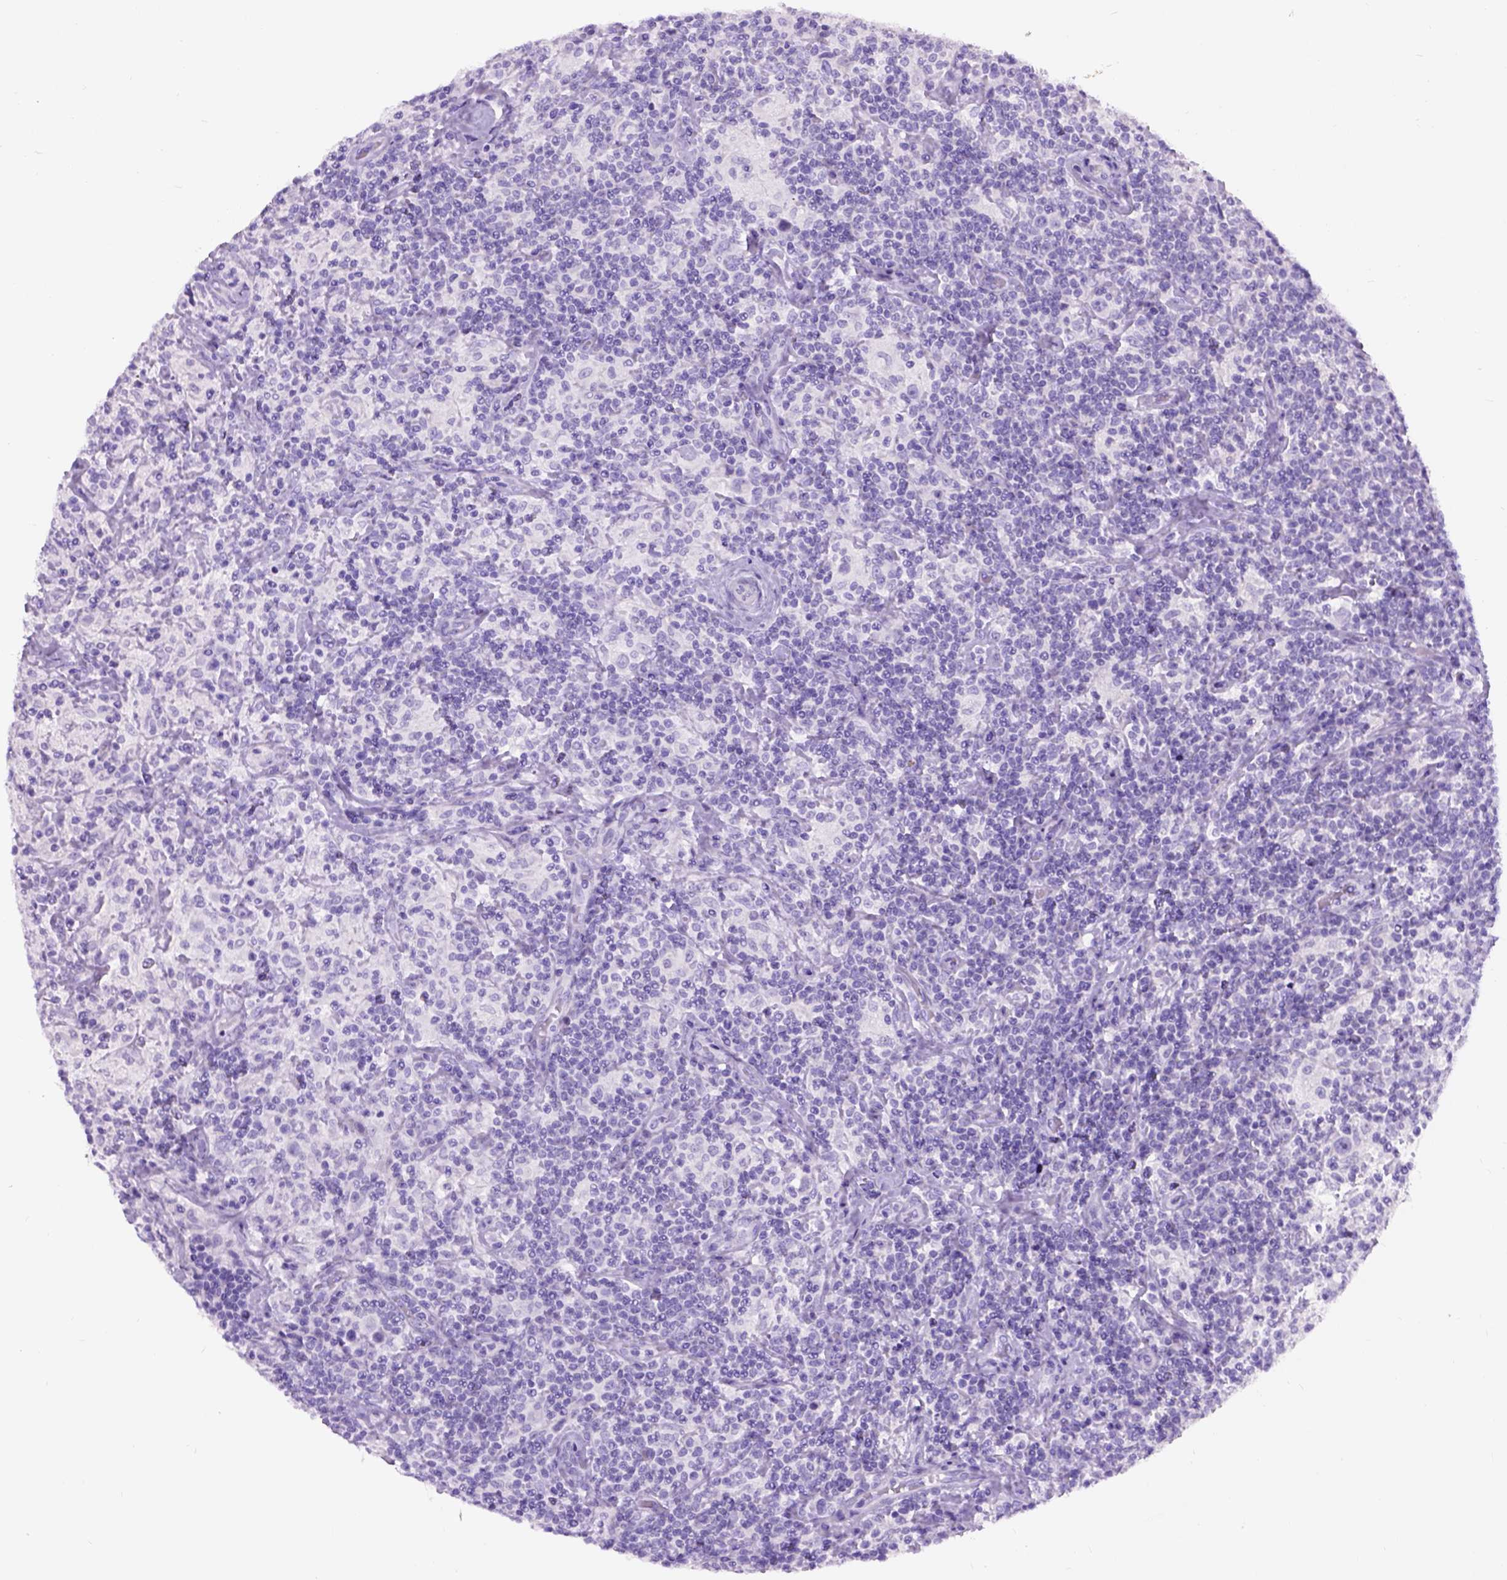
{"staining": {"intensity": "negative", "quantity": "none", "location": "none"}, "tissue": "lymphoma", "cell_type": "Tumor cells", "image_type": "cancer", "snomed": [{"axis": "morphology", "description": "Hodgkin's disease, NOS"}, {"axis": "topography", "description": "Lymph node"}], "caption": "A high-resolution histopathology image shows IHC staining of lymphoma, which shows no significant staining in tumor cells.", "gene": "C7orf57", "patient": {"sex": "male", "age": 70}}